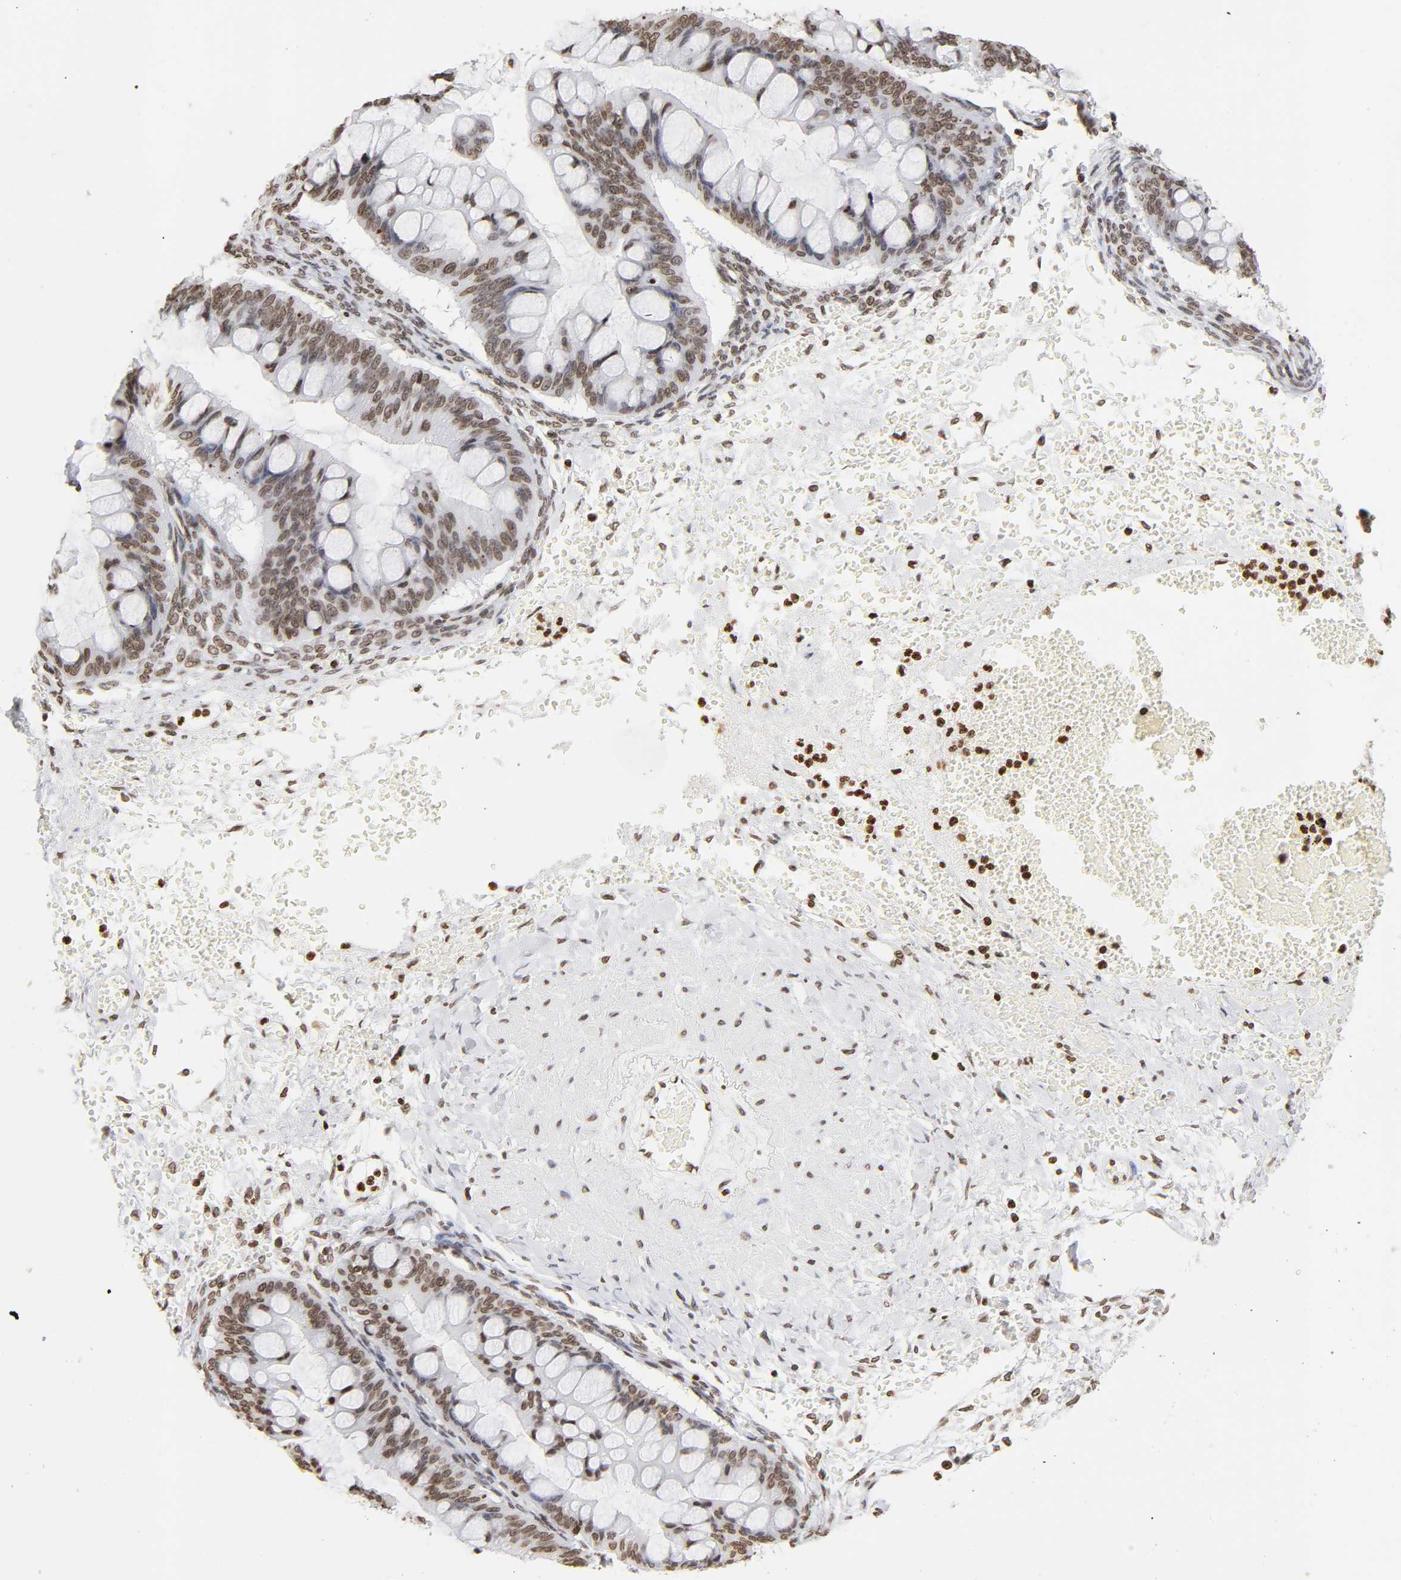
{"staining": {"intensity": "weak", "quantity": ">75%", "location": "nuclear"}, "tissue": "ovarian cancer", "cell_type": "Tumor cells", "image_type": "cancer", "snomed": [{"axis": "morphology", "description": "Cystadenocarcinoma, mucinous, NOS"}, {"axis": "topography", "description": "Ovary"}], "caption": "DAB (3,3'-diaminobenzidine) immunohistochemical staining of human ovarian mucinous cystadenocarcinoma reveals weak nuclear protein staining in approximately >75% of tumor cells.", "gene": "H2AC12", "patient": {"sex": "female", "age": 73}}